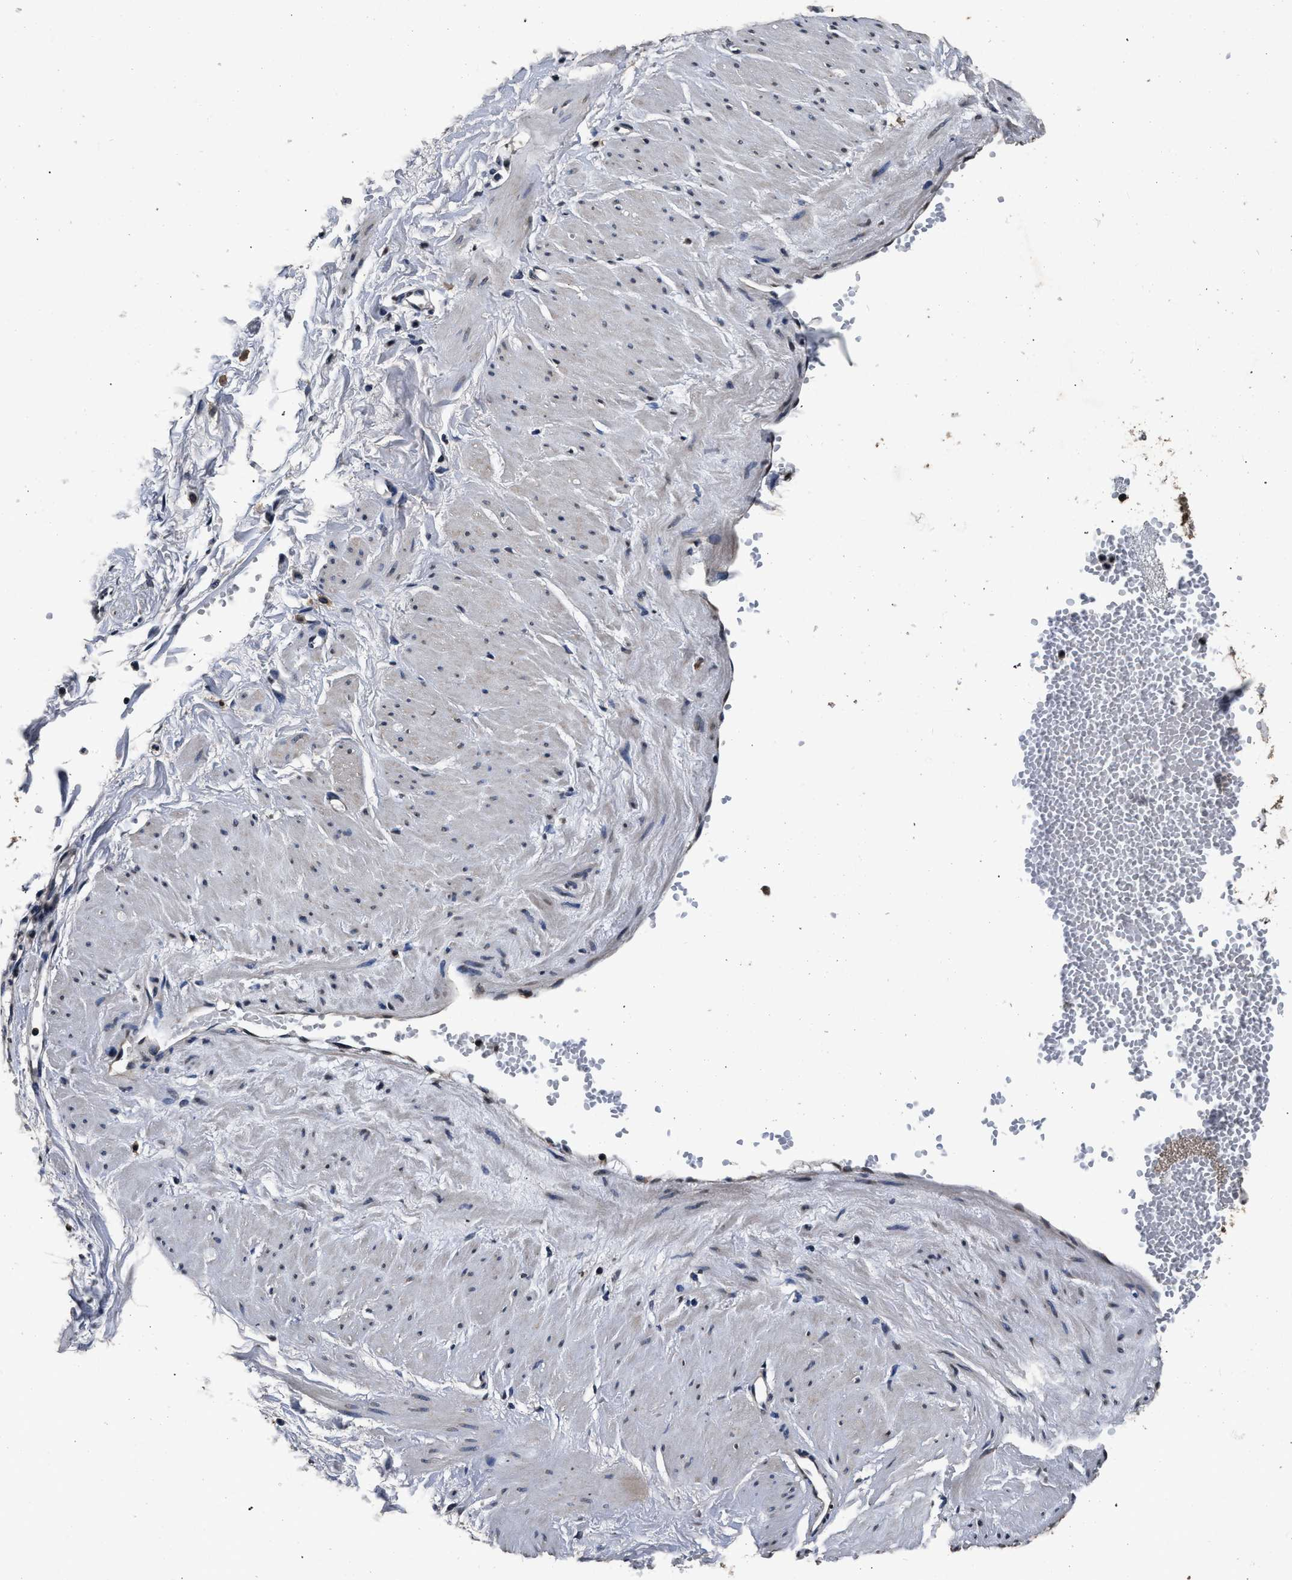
{"staining": {"intensity": "weak", "quantity": "25%-75%", "location": "nuclear"}, "tissue": "adipose tissue", "cell_type": "Adipocytes", "image_type": "normal", "snomed": [{"axis": "morphology", "description": "Normal tissue, NOS"}, {"axis": "topography", "description": "Soft tissue"}], "caption": "Protein expression by IHC shows weak nuclear staining in about 25%-75% of adipocytes in unremarkable adipose tissue. The staining is performed using DAB brown chromogen to label protein expression. The nuclei are counter-stained blue using hematoxylin.", "gene": "CSTF1", "patient": {"sex": "male", "age": 72}}